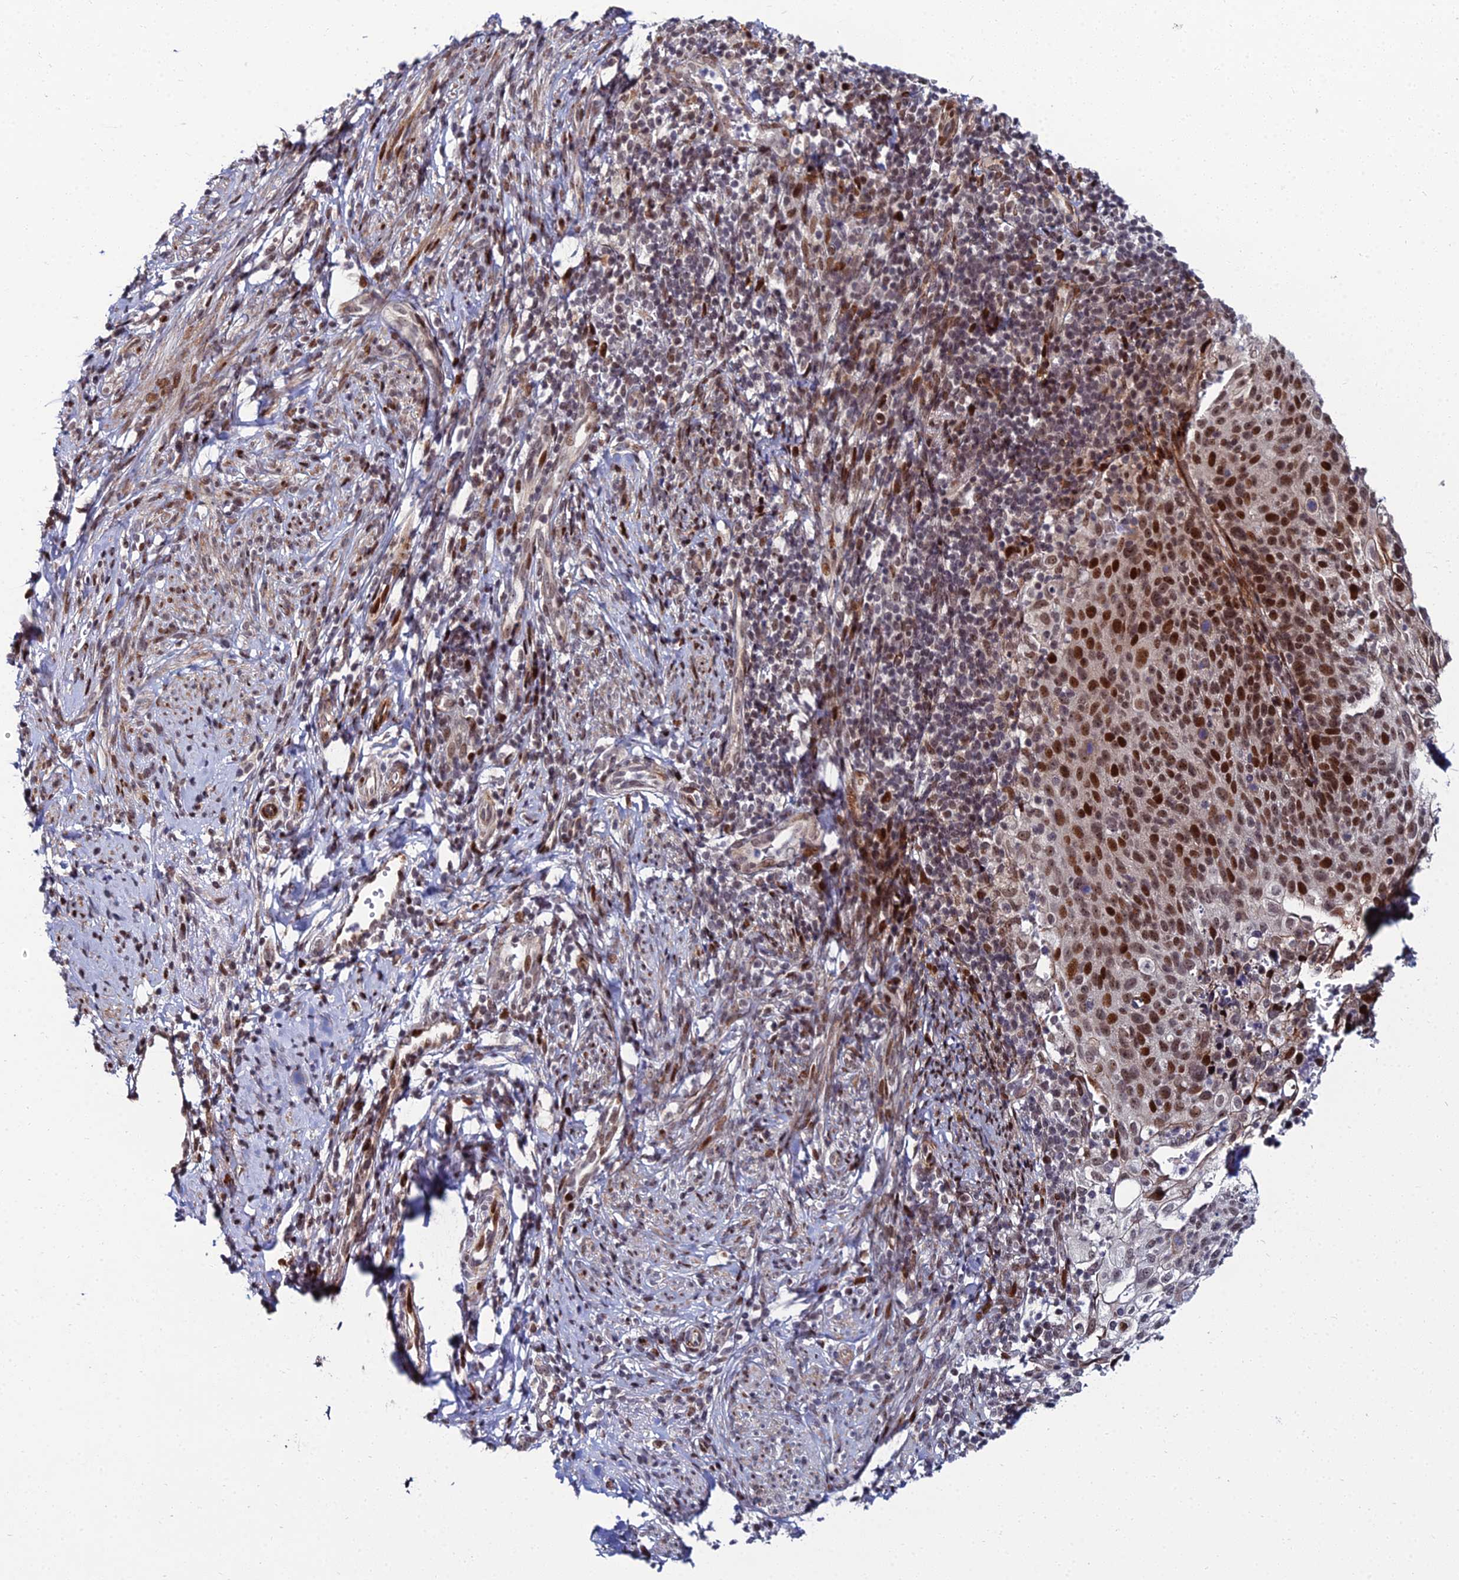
{"staining": {"intensity": "strong", "quantity": "25%-75%", "location": "nuclear"}, "tissue": "cervical cancer", "cell_type": "Tumor cells", "image_type": "cancer", "snomed": [{"axis": "morphology", "description": "Squamous cell carcinoma, NOS"}, {"axis": "topography", "description": "Cervix"}], "caption": "Squamous cell carcinoma (cervical) stained with a brown dye displays strong nuclear positive expression in about 25%-75% of tumor cells.", "gene": "ZNF668", "patient": {"sex": "female", "age": 70}}